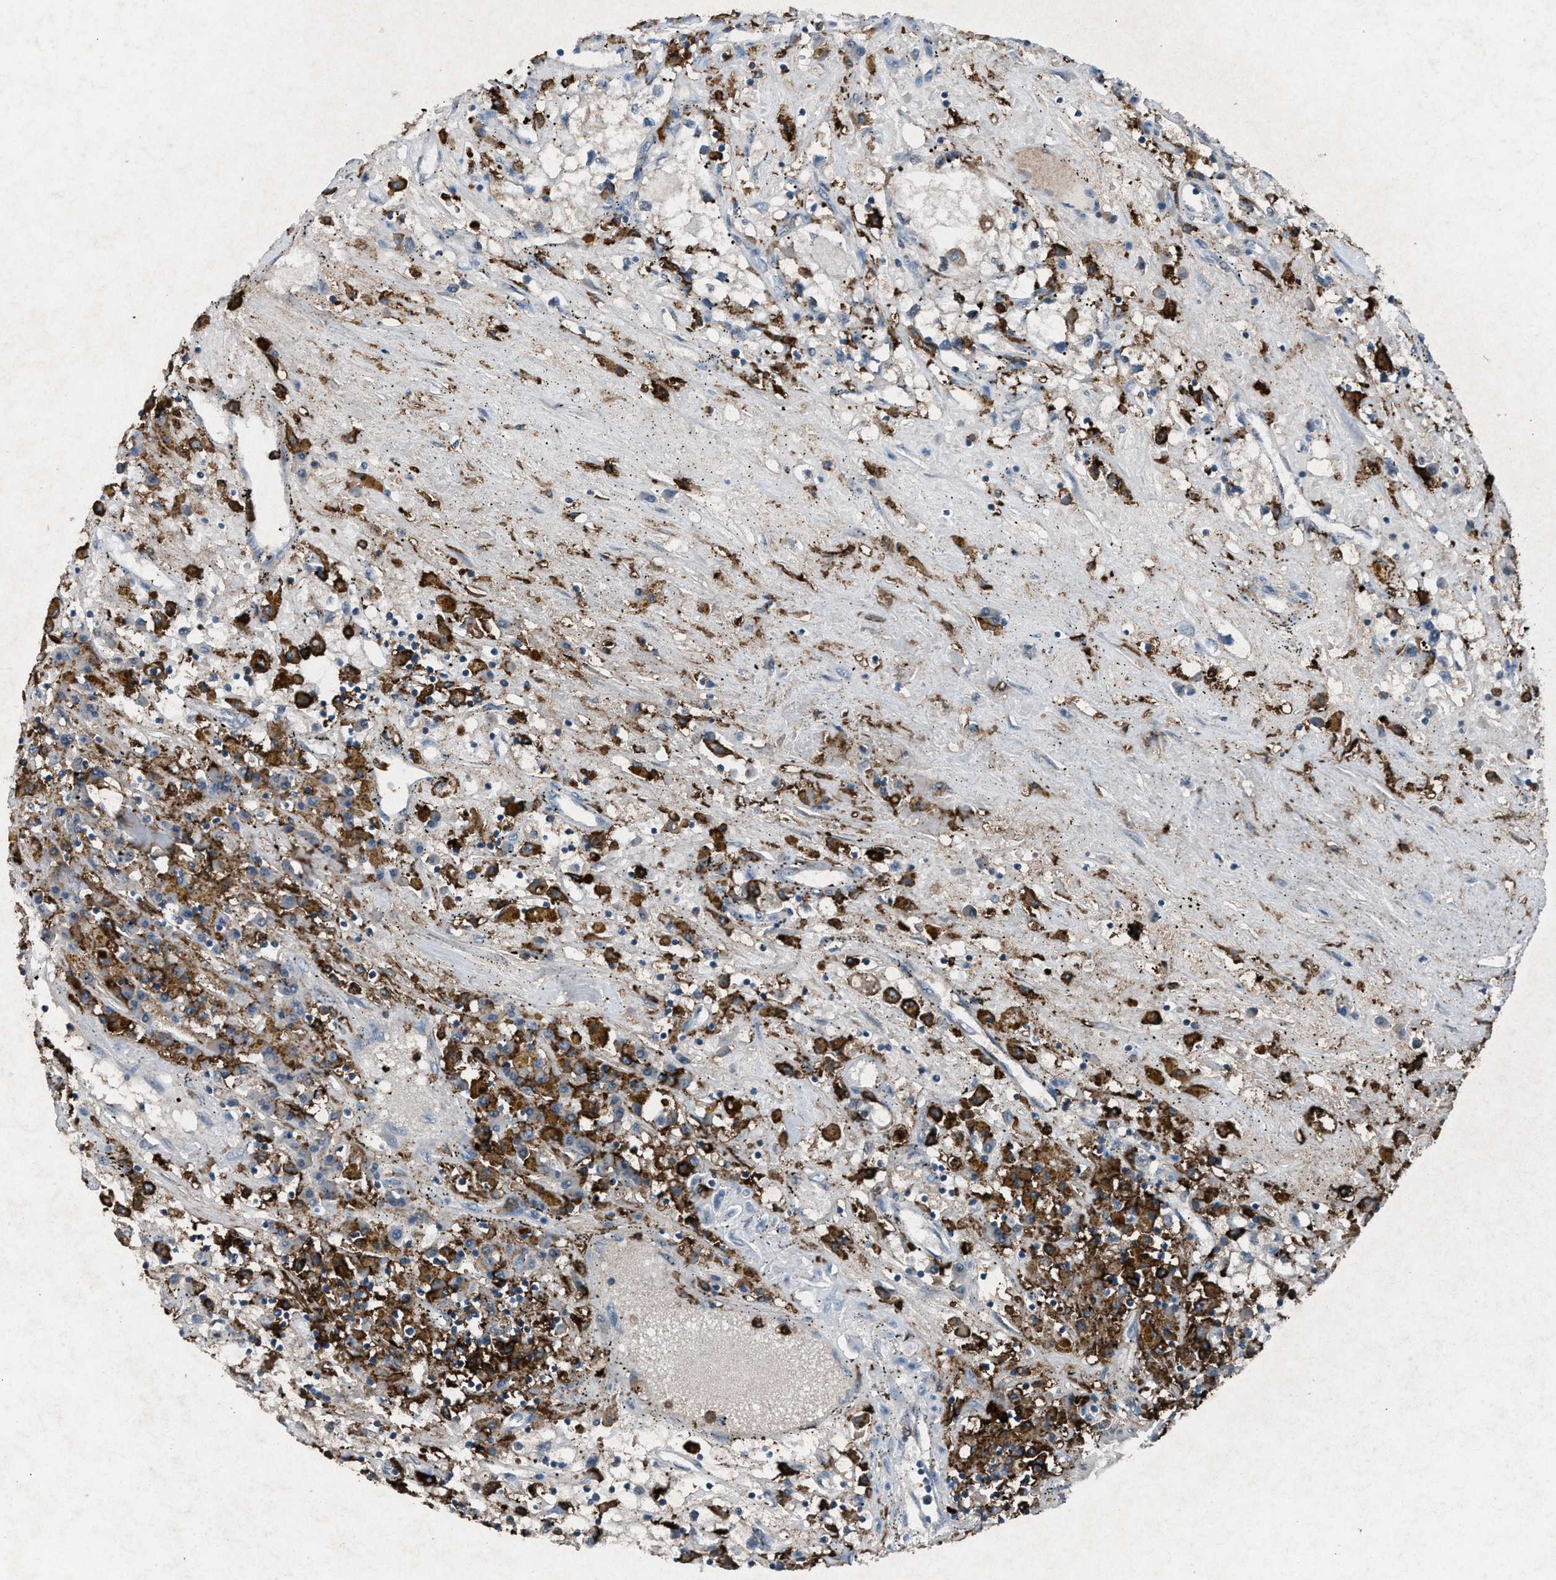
{"staining": {"intensity": "negative", "quantity": "none", "location": "none"}, "tissue": "renal cancer", "cell_type": "Tumor cells", "image_type": "cancer", "snomed": [{"axis": "morphology", "description": "Adenocarcinoma, NOS"}, {"axis": "topography", "description": "Kidney"}], "caption": "A histopathology image of renal adenocarcinoma stained for a protein reveals no brown staining in tumor cells.", "gene": "FCER1G", "patient": {"sex": "male", "age": 56}}